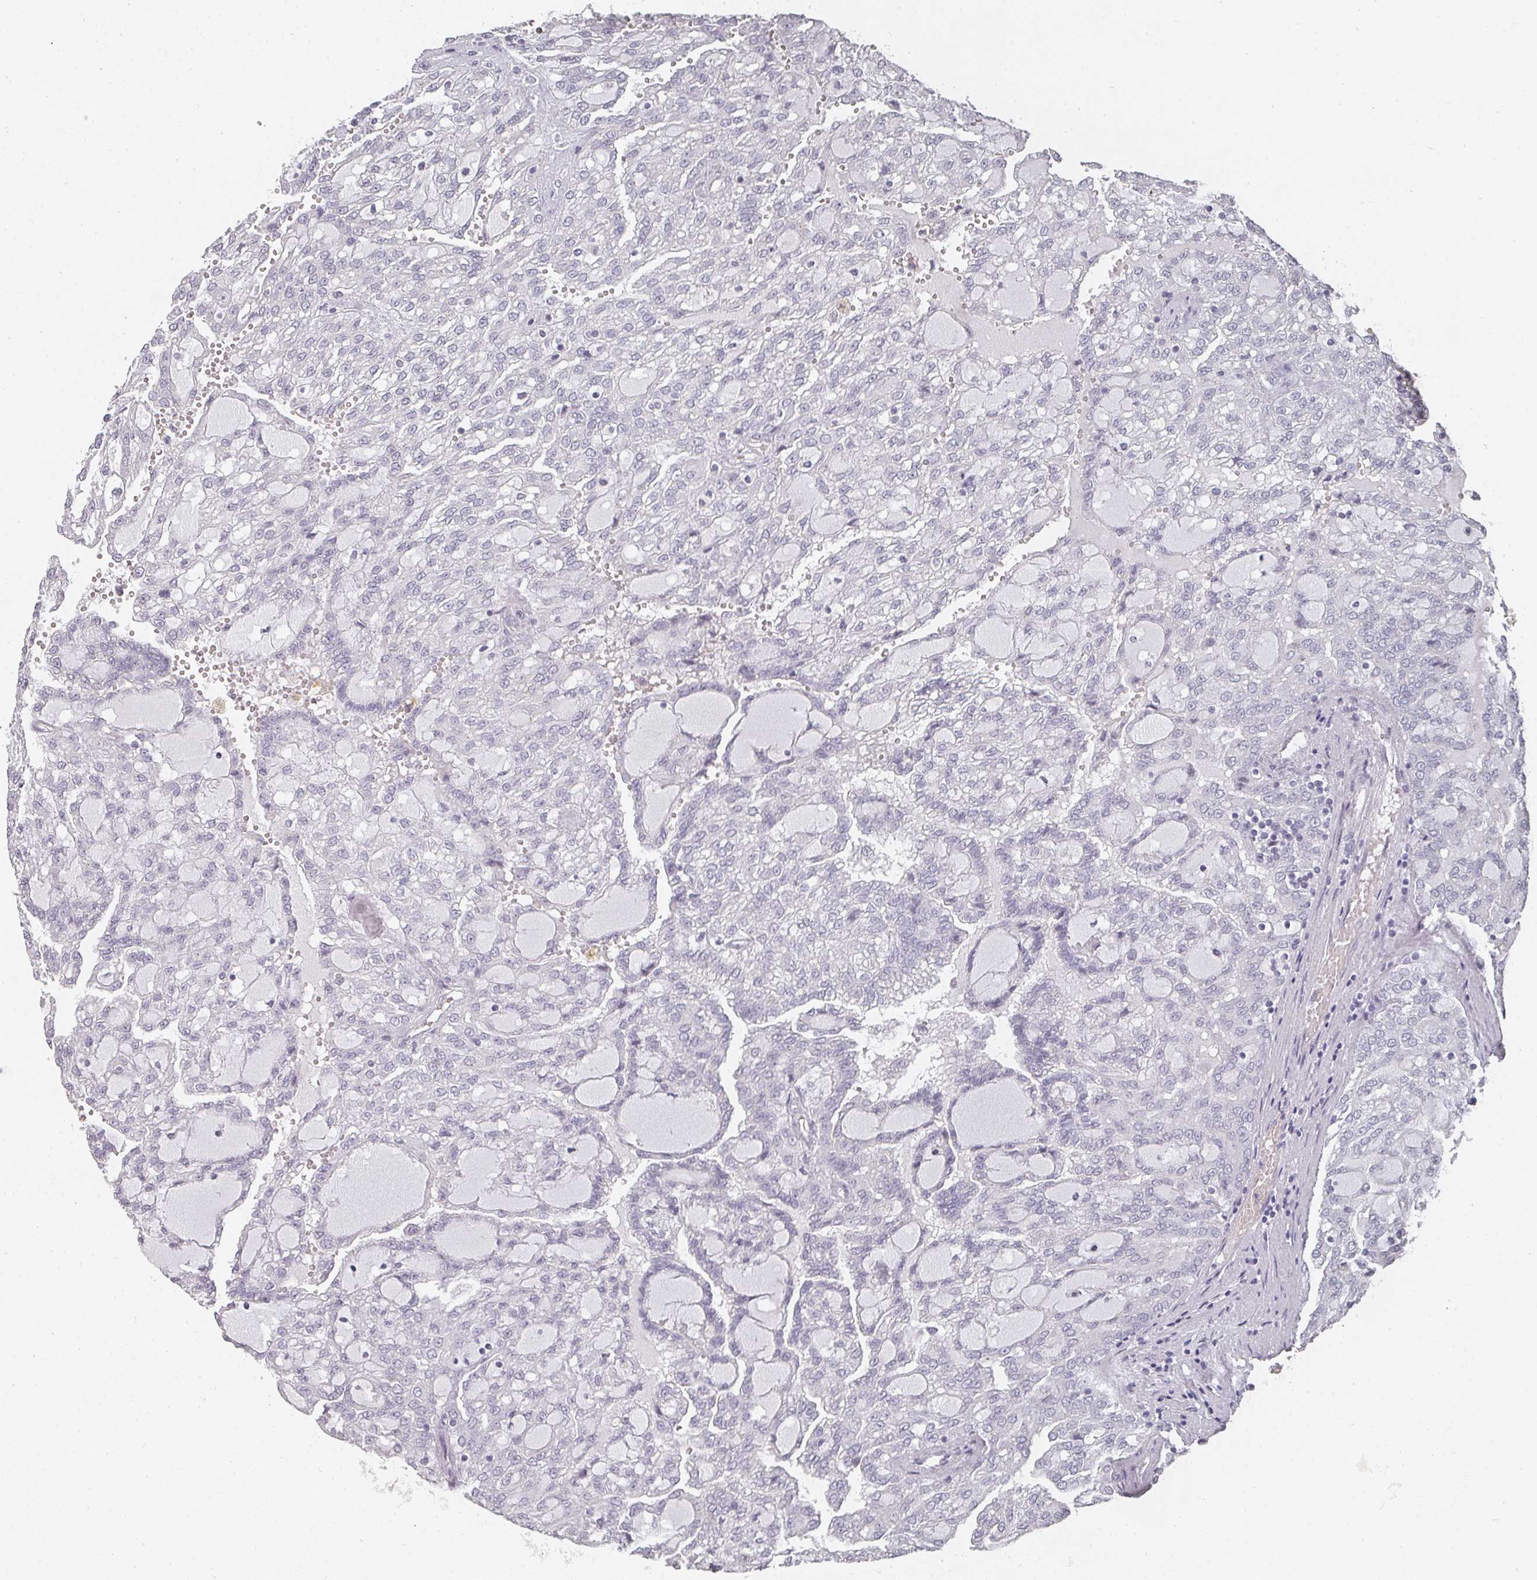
{"staining": {"intensity": "negative", "quantity": "none", "location": "none"}, "tissue": "renal cancer", "cell_type": "Tumor cells", "image_type": "cancer", "snomed": [{"axis": "morphology", "description": "Adenocarcinoma, NOS"}, {"axis": "topography", "description": "Kidney"}], "caption": "There is no significant positivity in tumor cells of renal cancer.", "gene": "SHISA2", "patient": {"sex": "male", "age": 63}}